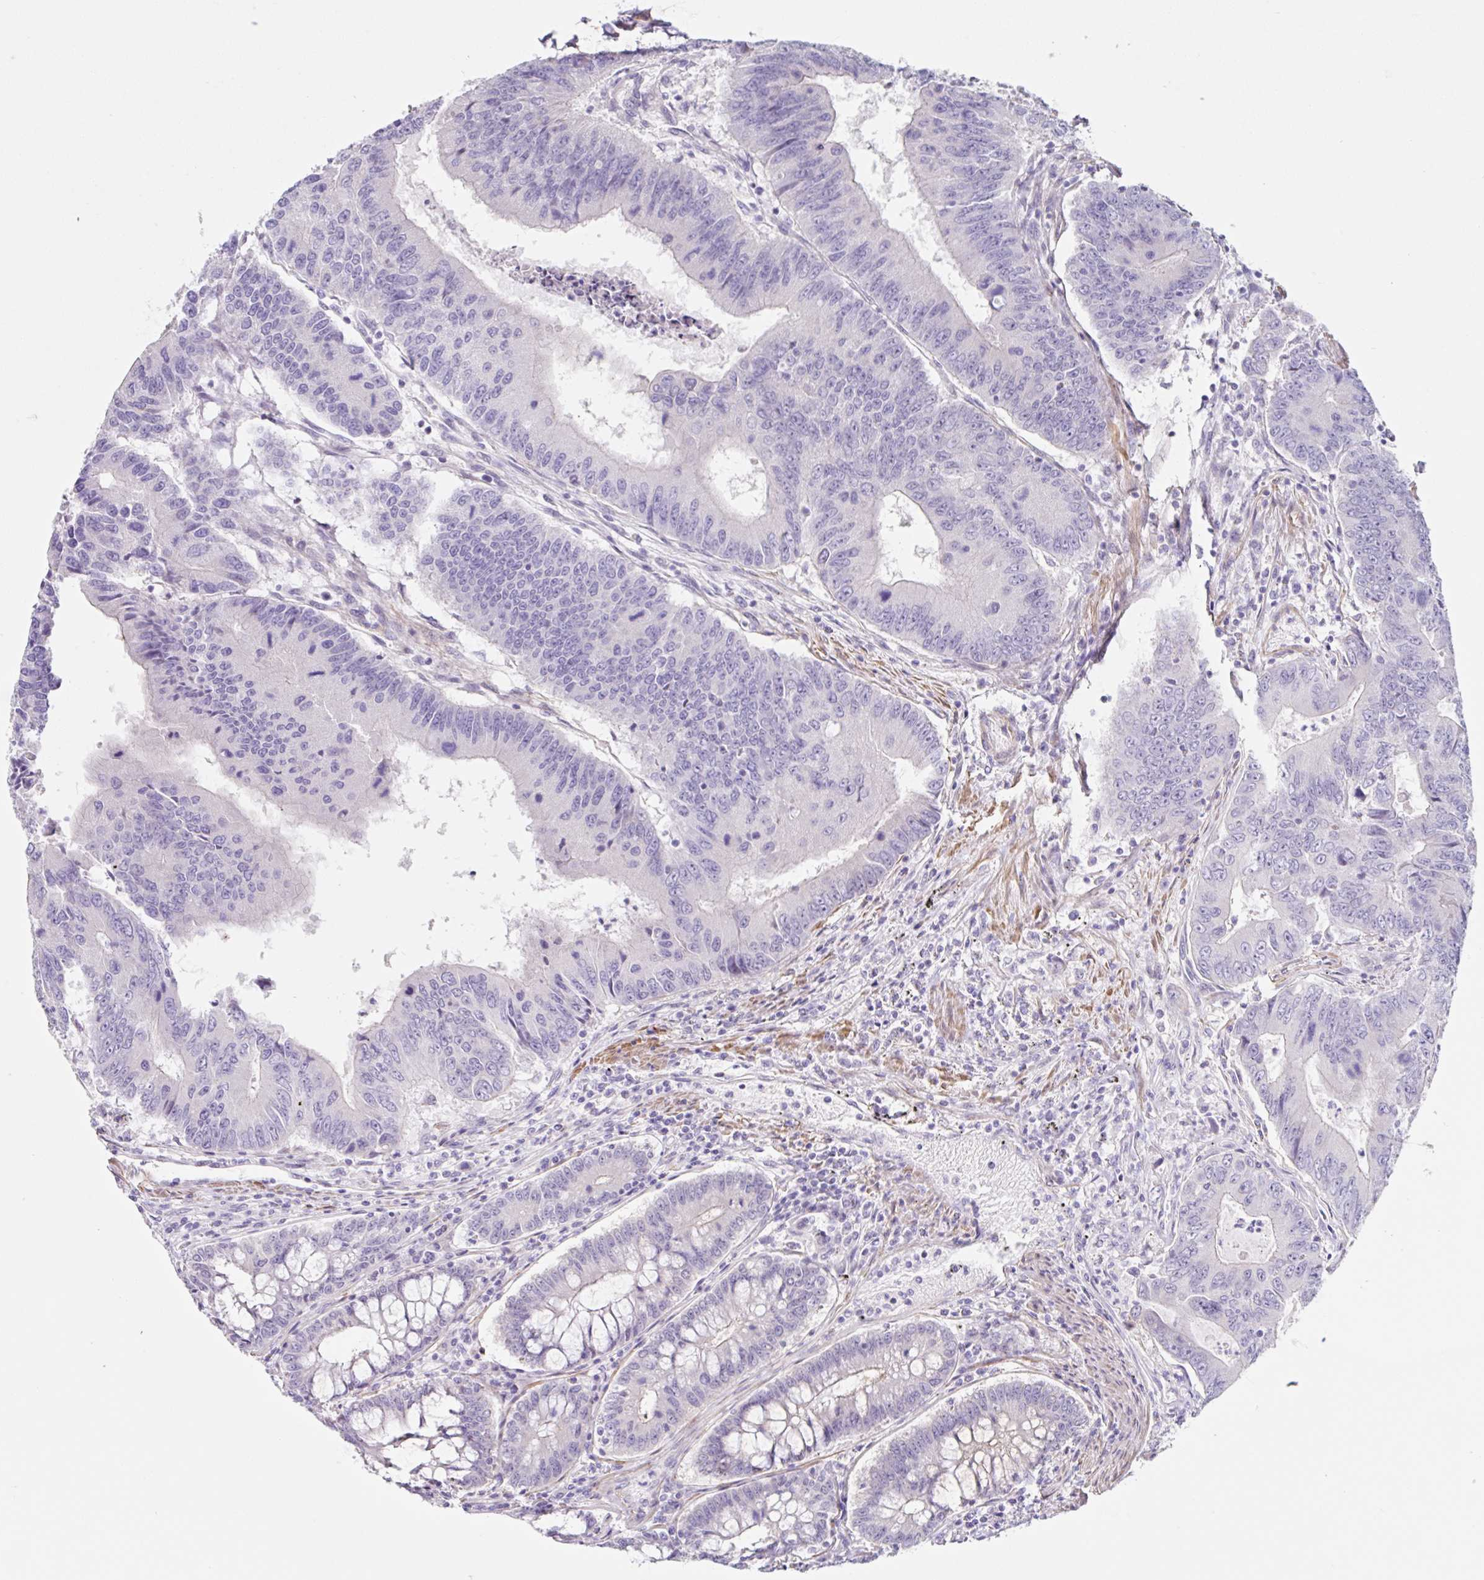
{"staining": {"intensity": "negative", "quantity": "none", "location": "none"}, "tissue": "colorectal cancer", "cell_type": "Tumor cells", "image_type": "cancer", "snomed": [{"axis": "morphology", "description": "Adenocarcinoma, NOS"}, {"axis": "topography", "description": "Colon"}], "caption": "Immunohistochemistry (IHC) micrograph of human colorectal adenocarcinoma stained for a protein (brown), which exhibits no positivity in tumor cells.", "gene": "DCAF17", "patient": {"sex": "male", "age": 53}}